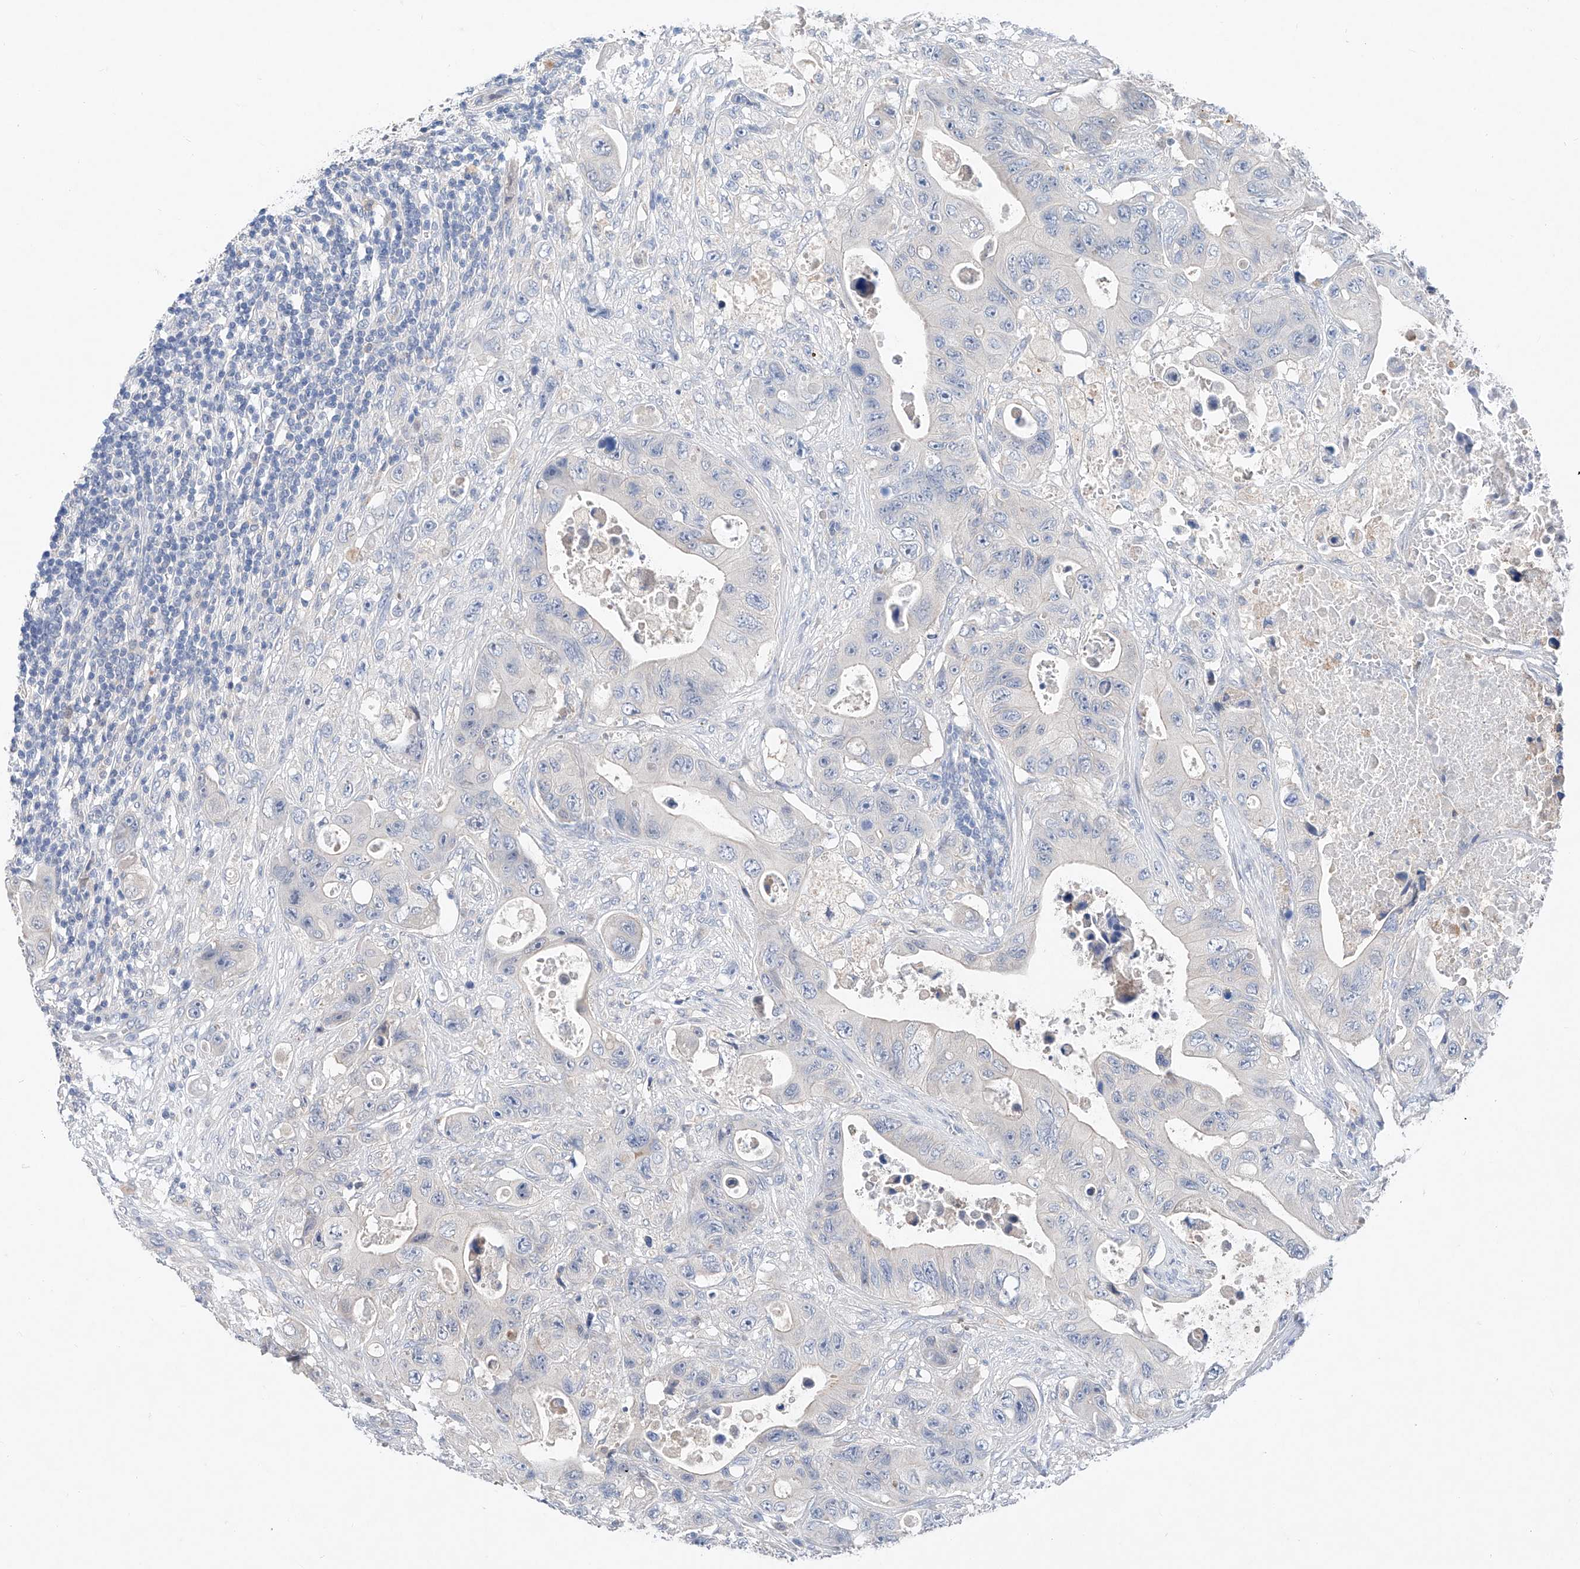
{"staining": {"intensity": "negative", "quantity": "none", "location": "none"}, "tissue": "colorectal cancer", "cell_type": "Tumor cells", "image_type": "cancer", "snomed": [{"axis": "morphology", "description": "Adenocarcinoma, NOS"}, {"axis": "topography", "description": "Colon"}], "caption": "IHC of colorectal cancer demonstrates no expression in tumor cells.", "gene": "FUCA2", "patient": {"sex": "female", "age": 46}}